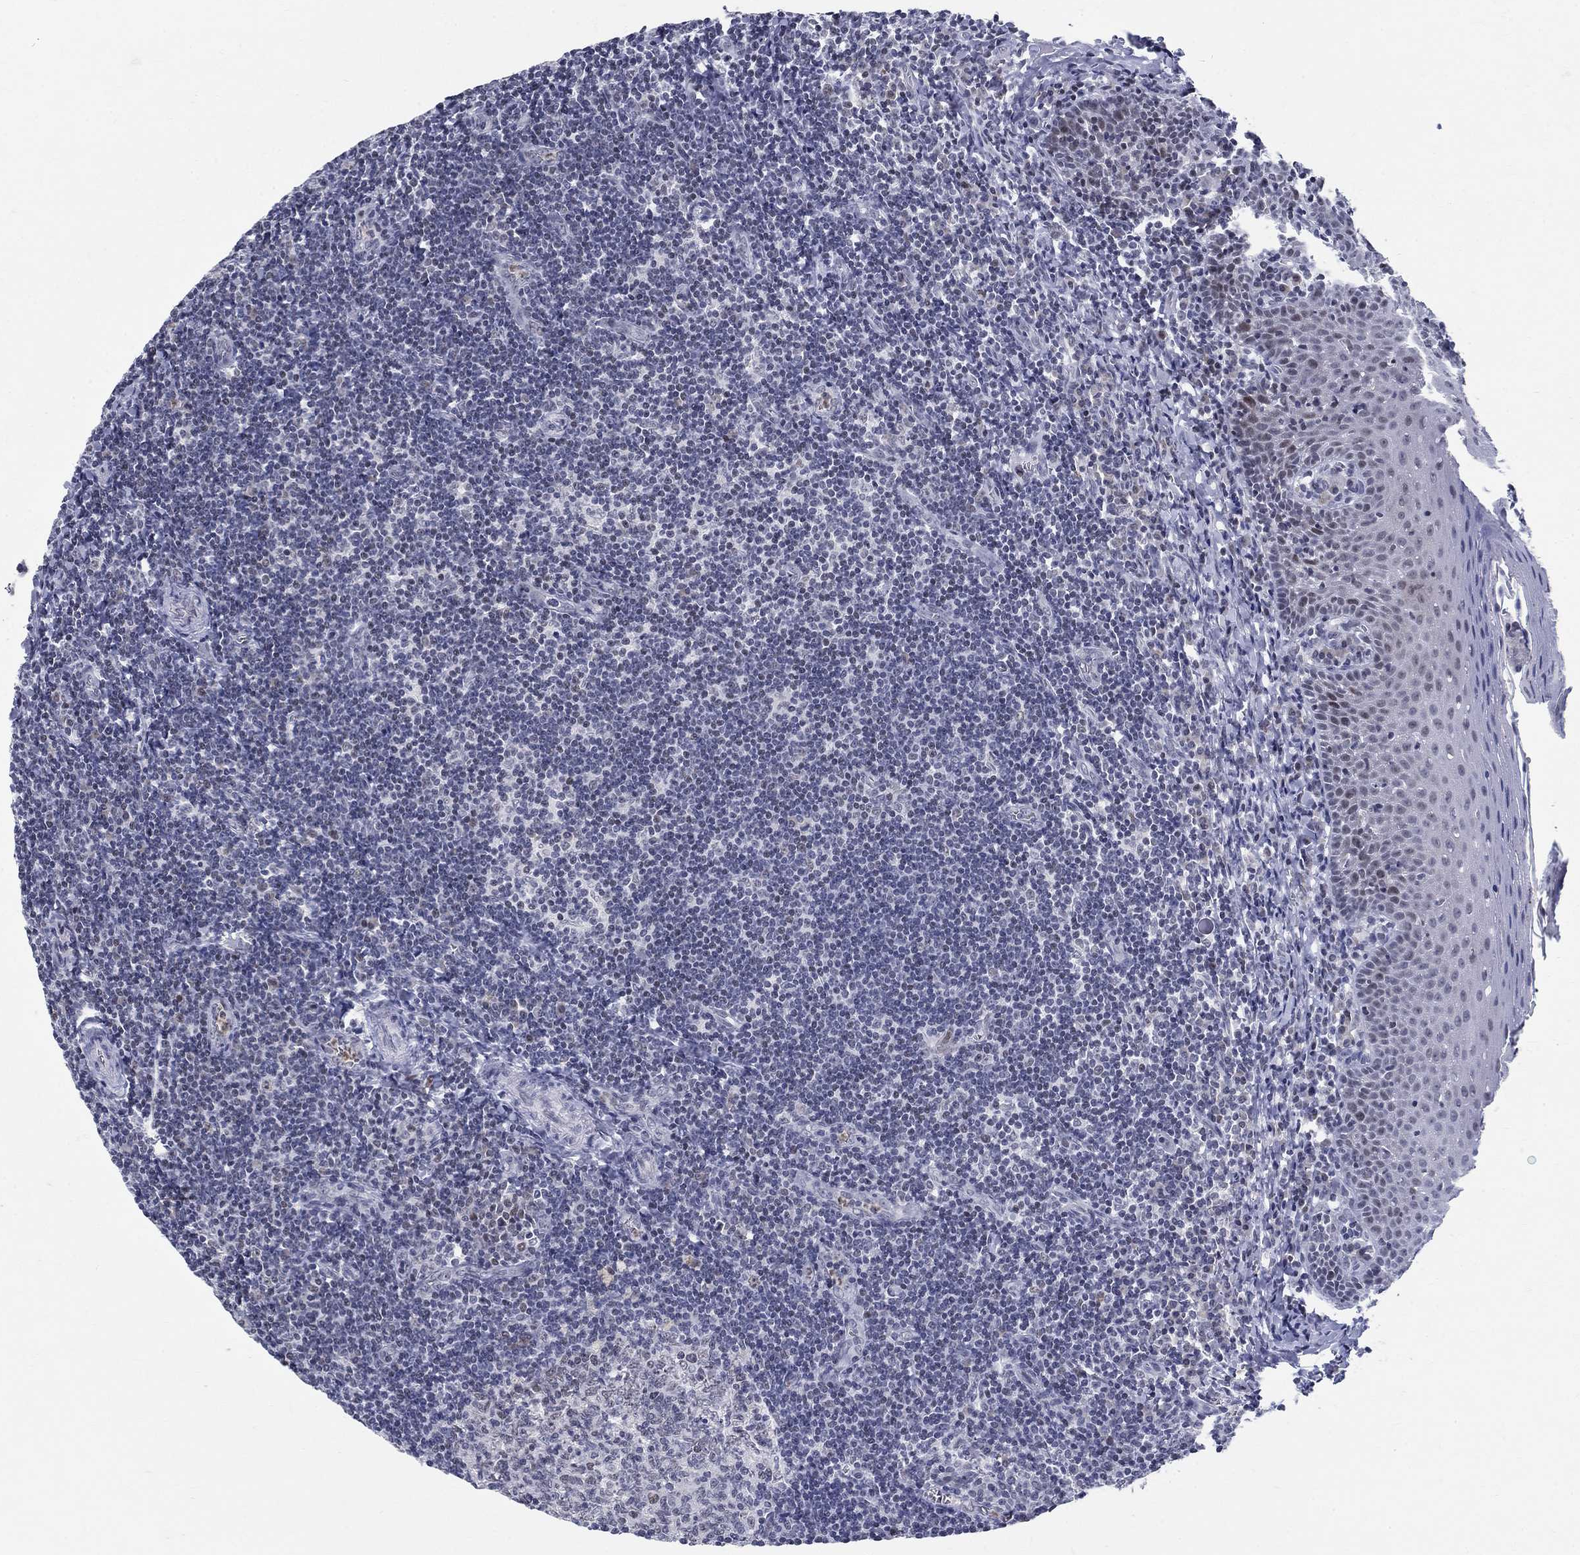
{"staining": {"intensity": "weak", "quantity": "<25%", "location": "nuclear"}, "tissue": "tonsil", "cell_type": "Germinal center cells", "image_type": "normal", "snomed": [{"axis": "morphology", "description": "Normal tissue, NOS"}, {"axis": "morphology", "description": "Inflammation, NOS"}, {"axis": "topography", "description": "Tonsil"}], "caption": "Germinal center cells show no significant protein positivity in benign tonsil. Nuclei are stained in blue.", "gene": "BHLHE22", "patient": {"sex": "female", "age": 31}}